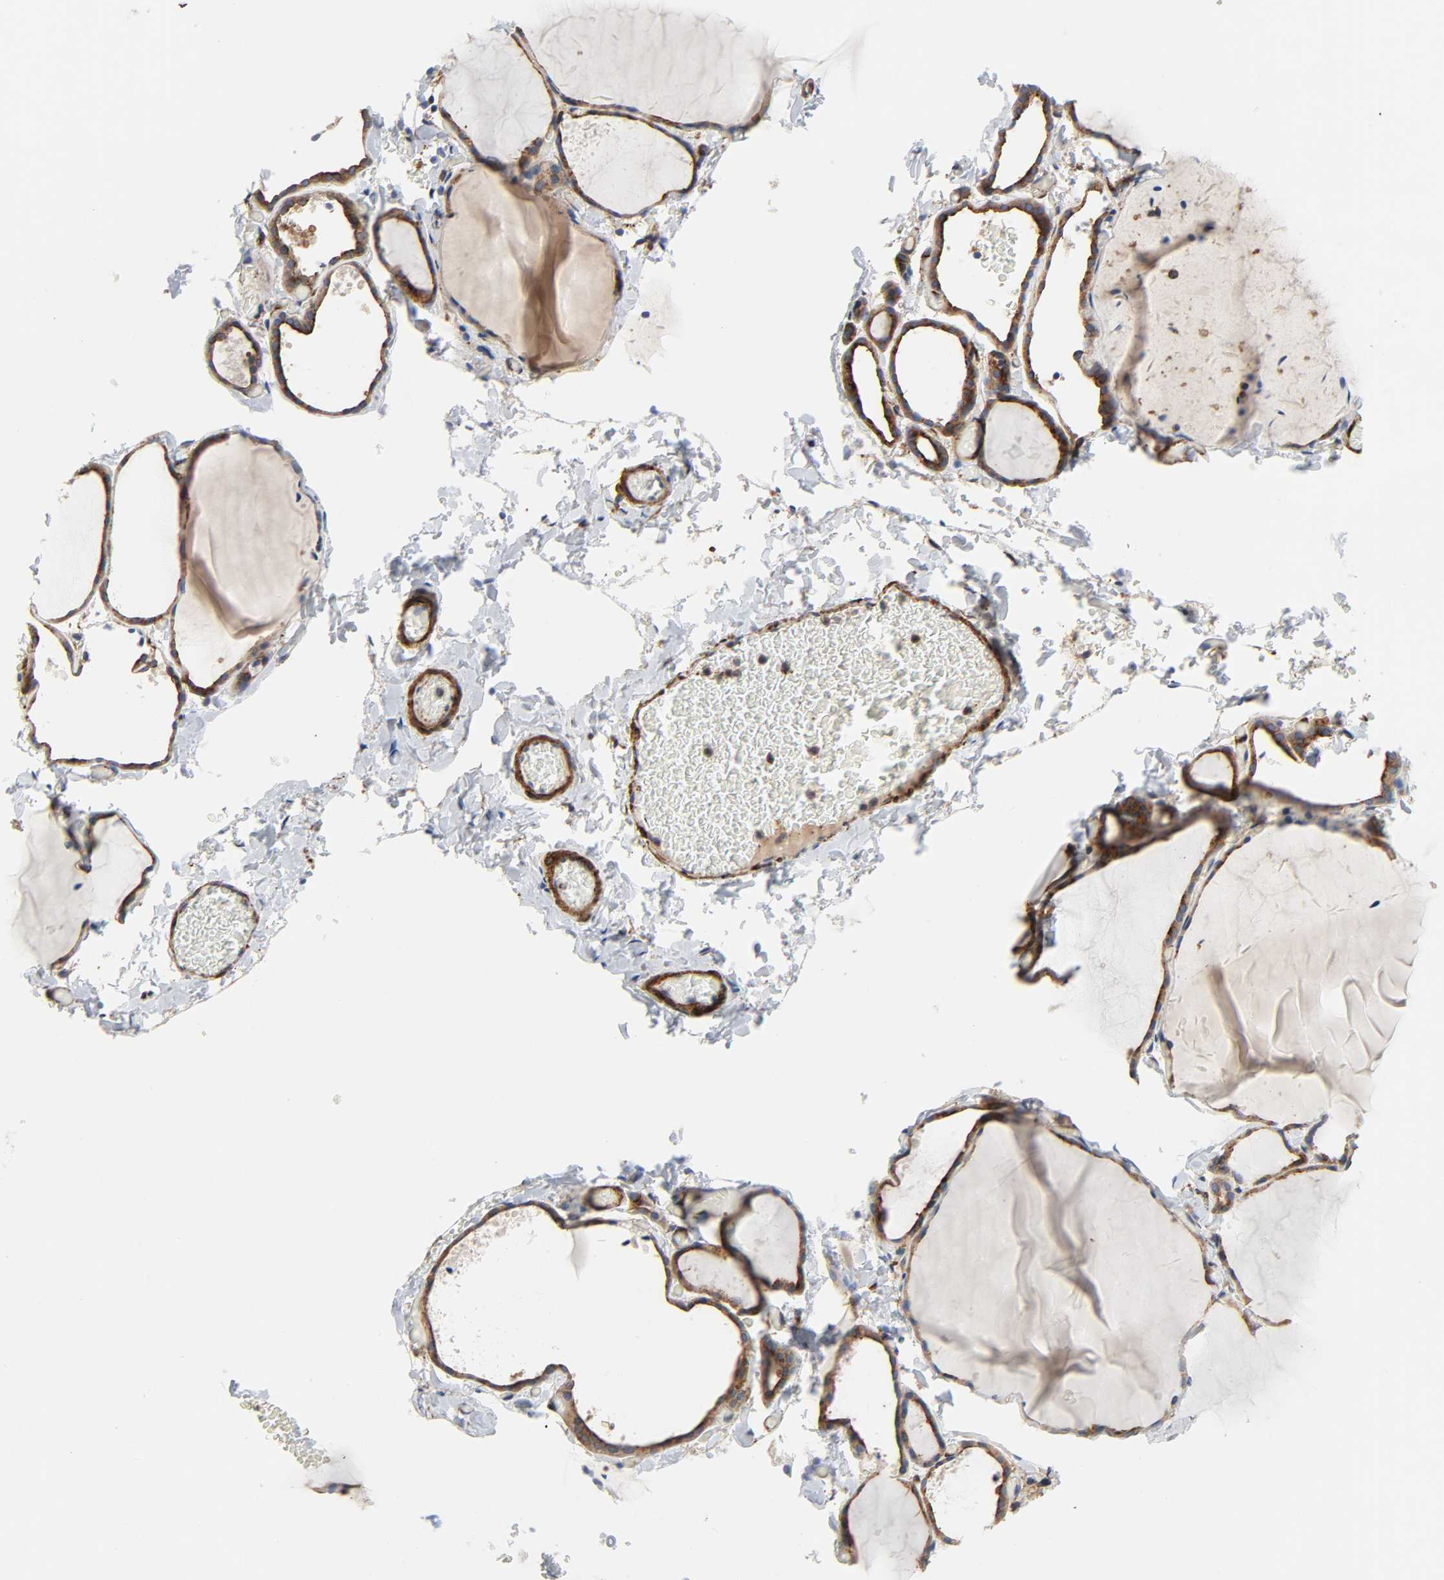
{"staining": {"intensity": "strong", "quantity": ">75%", "location": "cytoplasmic/membranous"}, "tissue": "thyroid gland", "cell_type": "Glandular cells", "image_type": "normal", "snomed": [{"axis": "morphology", "description": "Normal tissue, NOS"}, {"axis": "topography", "description": "Thyroid gland"}], "caption": "Immunohistochemical staining of benign human thyroid gland shows high levels of strong cytoplasmic/membranous positivity in approximately >75% of glandular cells.", "gene": "ARHGAP1", "patient": {"sex": "female", "age": 22}}